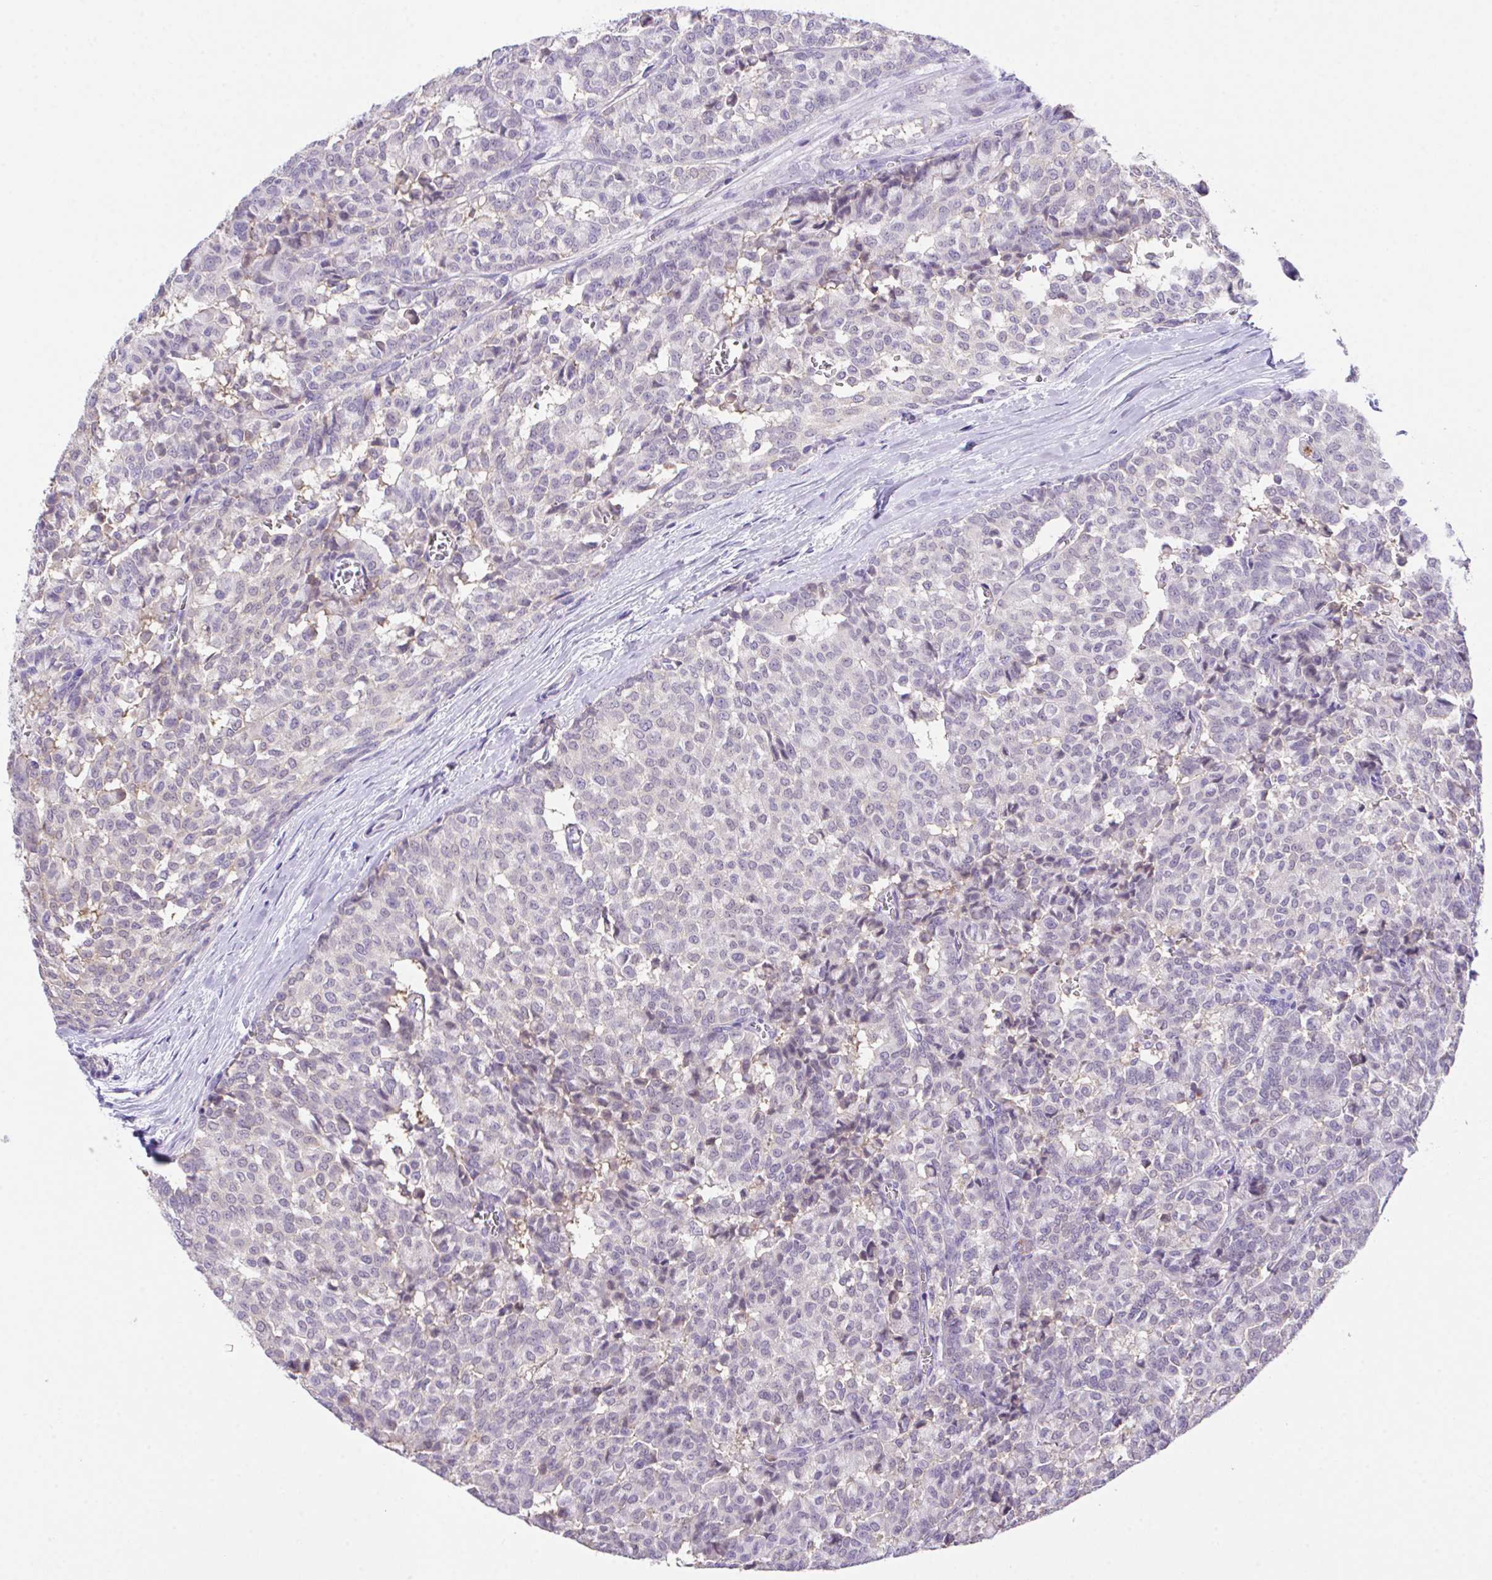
{"staining": {"intensity": "negative", "quantity": "none", "location": "none"}, "tissue": "breast cancer", "cell_type": "Tumor cells", "image_type": "cancer", "snomed": [{"axis": "morphology", "description": "Duct carcinoma"}, {"axis": "topography", "description": "Breast"}], "caption": "DAB (3,3'-diaminobenzidine) immunohistochemical staining of breast intraductal carcinoma shows no significant staining in tumor cells.", "gene": "HOXB4", "patient": {"sex": "female", "age": 91}}